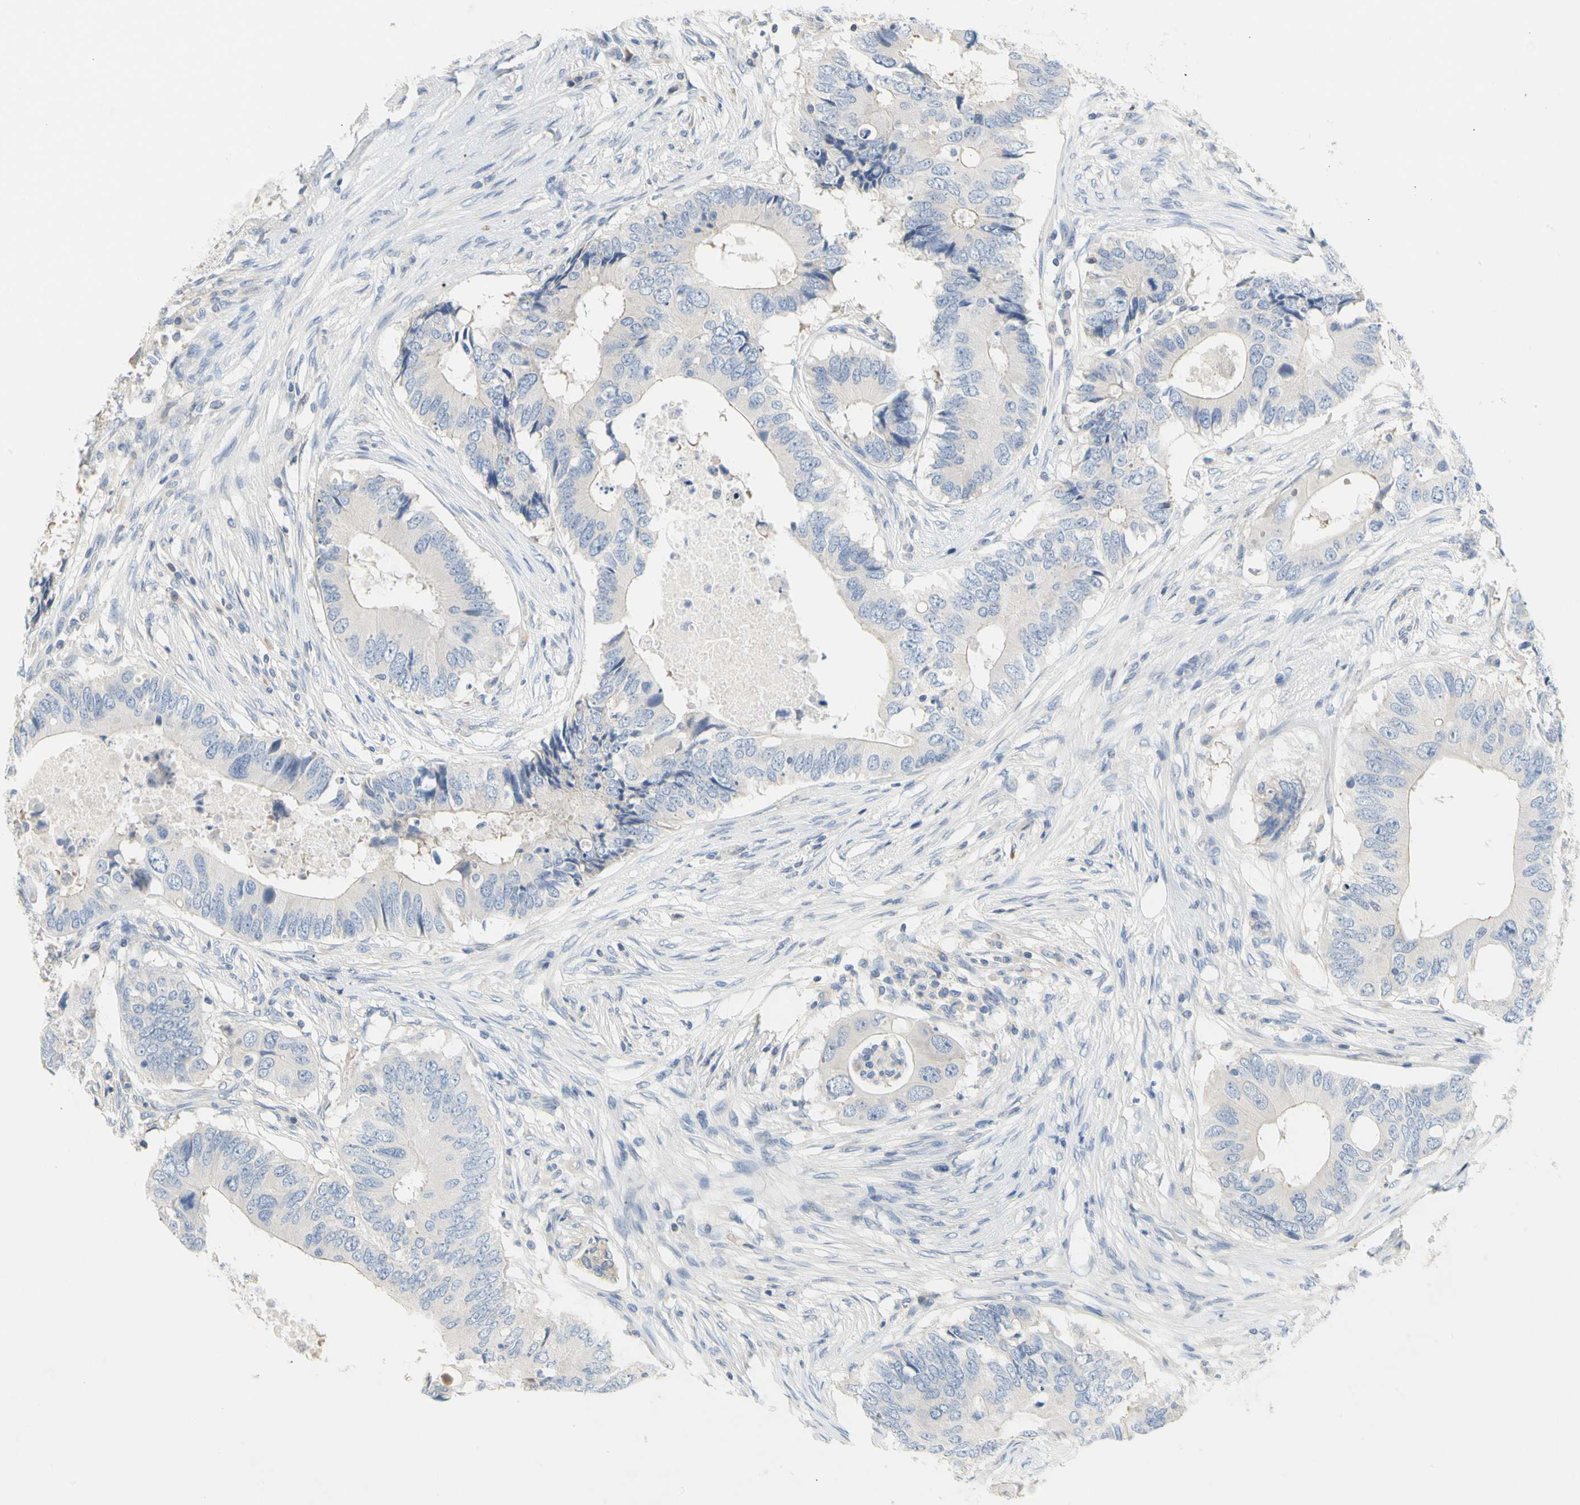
{"staining": {"intensity": "negative", "quantity": "none", "location": "none"}, "tissue": "colorectal cancer", "cell_type": "Tumor cells", "image_type": "cancer", "snomed": [{"axis": "morphology", "description": "Adenocarcinoma, NOS"}, {"axis": "topography", "description": "Colon"}], "caption": "An immunohistochemistry (IHC) photomicrograph of colorectal cancer is shown. There is no staining in tumor cells of colorectal cancer.", "gene": "CCM2L", "patient": {"sex": "male", "age": 71}}